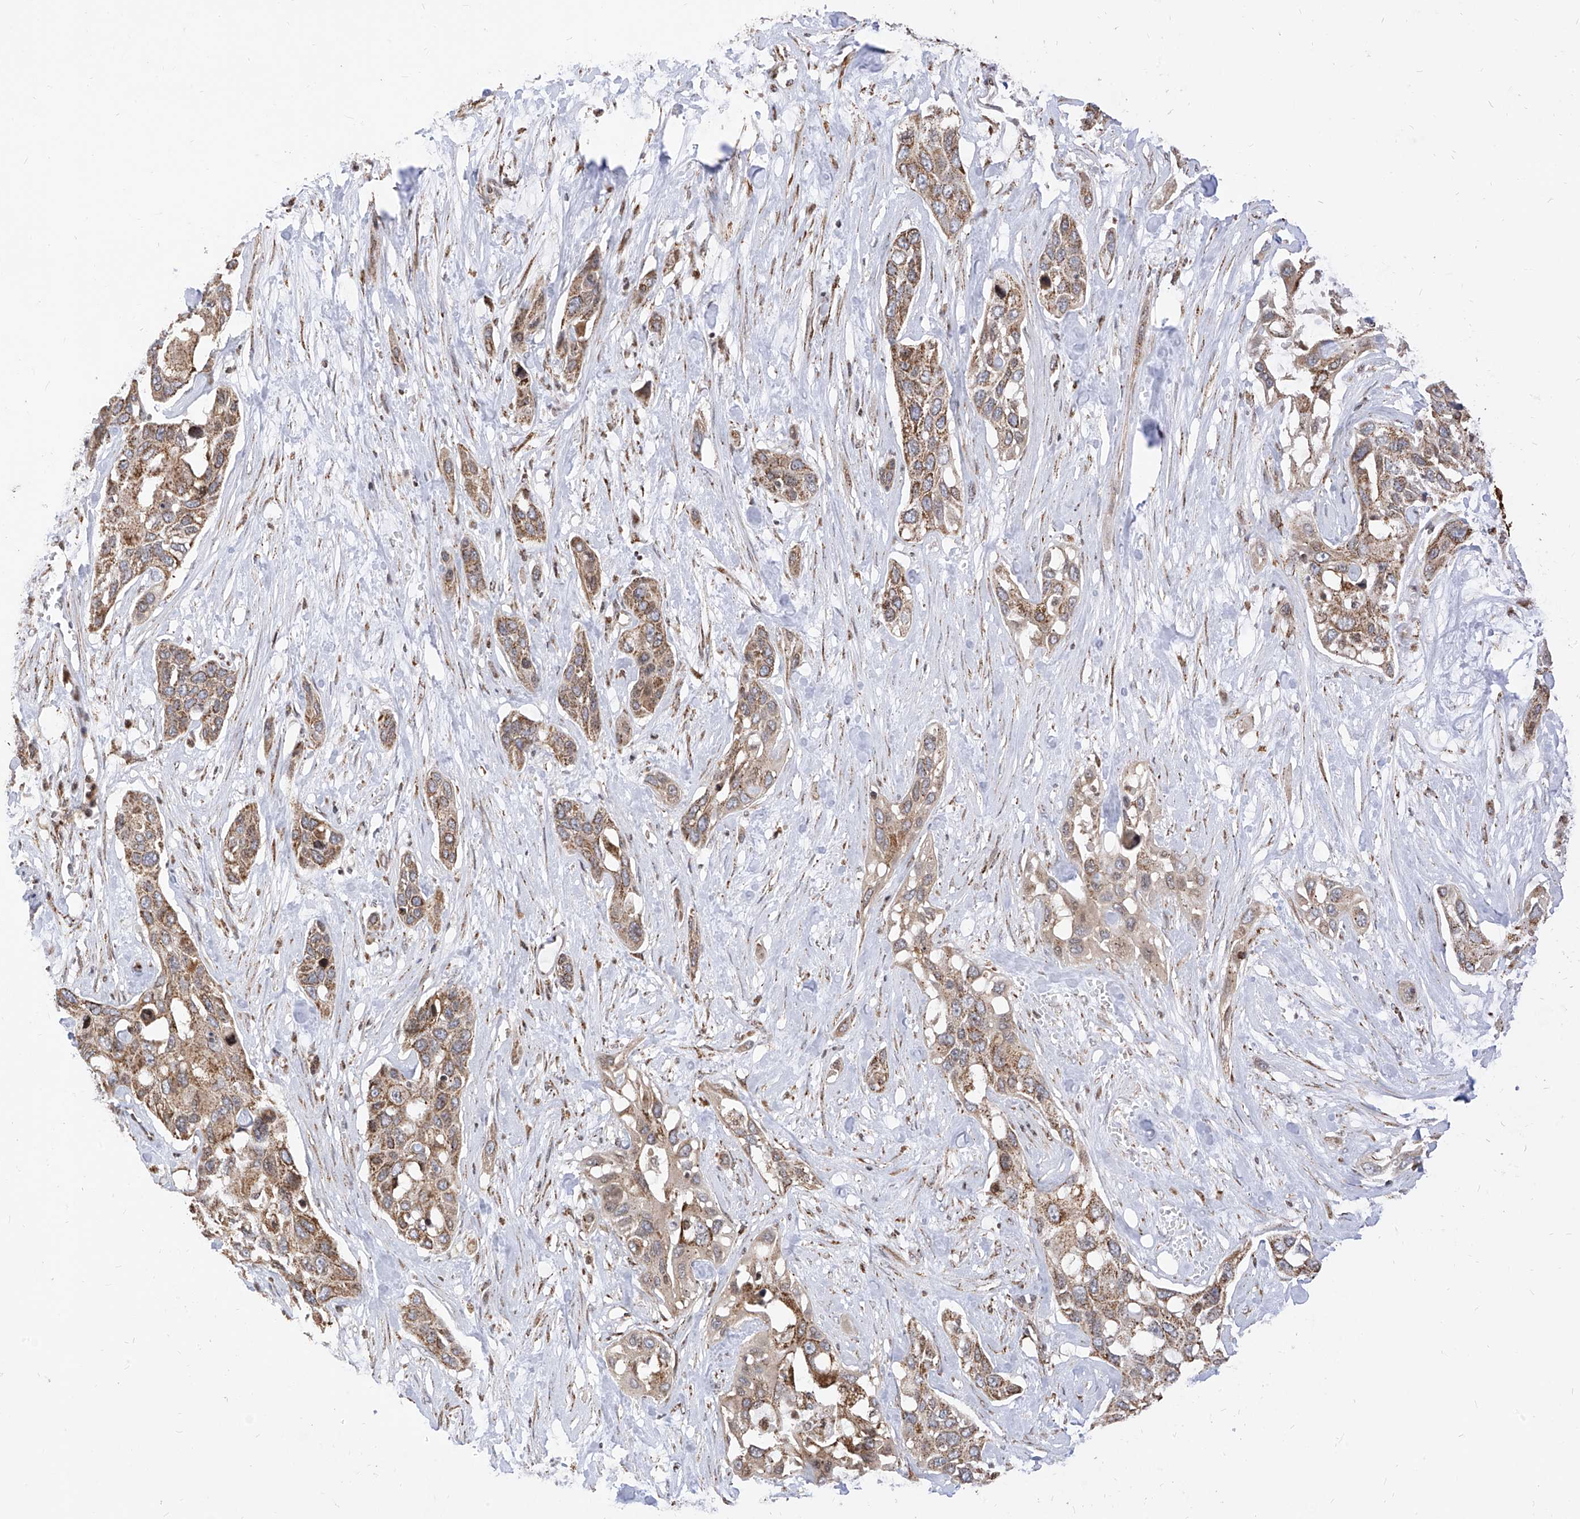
{"staining": {"intensity": "moderate", "quantity": ">75%", "location": "cytoplasmic/membranous"}, "tissue": "pancreatic cancer", "cell_type": "Tumor cells", "image_type": "cancer", "snomed": [{"axis": "morphology", "description": "Adenocarcinoma, NOS"}, {"axis": "topography", "description": "Pancreas"}], "caption": "Protein analysis of adenocarcinoma (pancreatic) tissue displays moderate cytoplasmic/membranous expression in about >75% of tumor cells.", "gene": "TTLL8", "patient": {"sex": "female", "age": 60}}